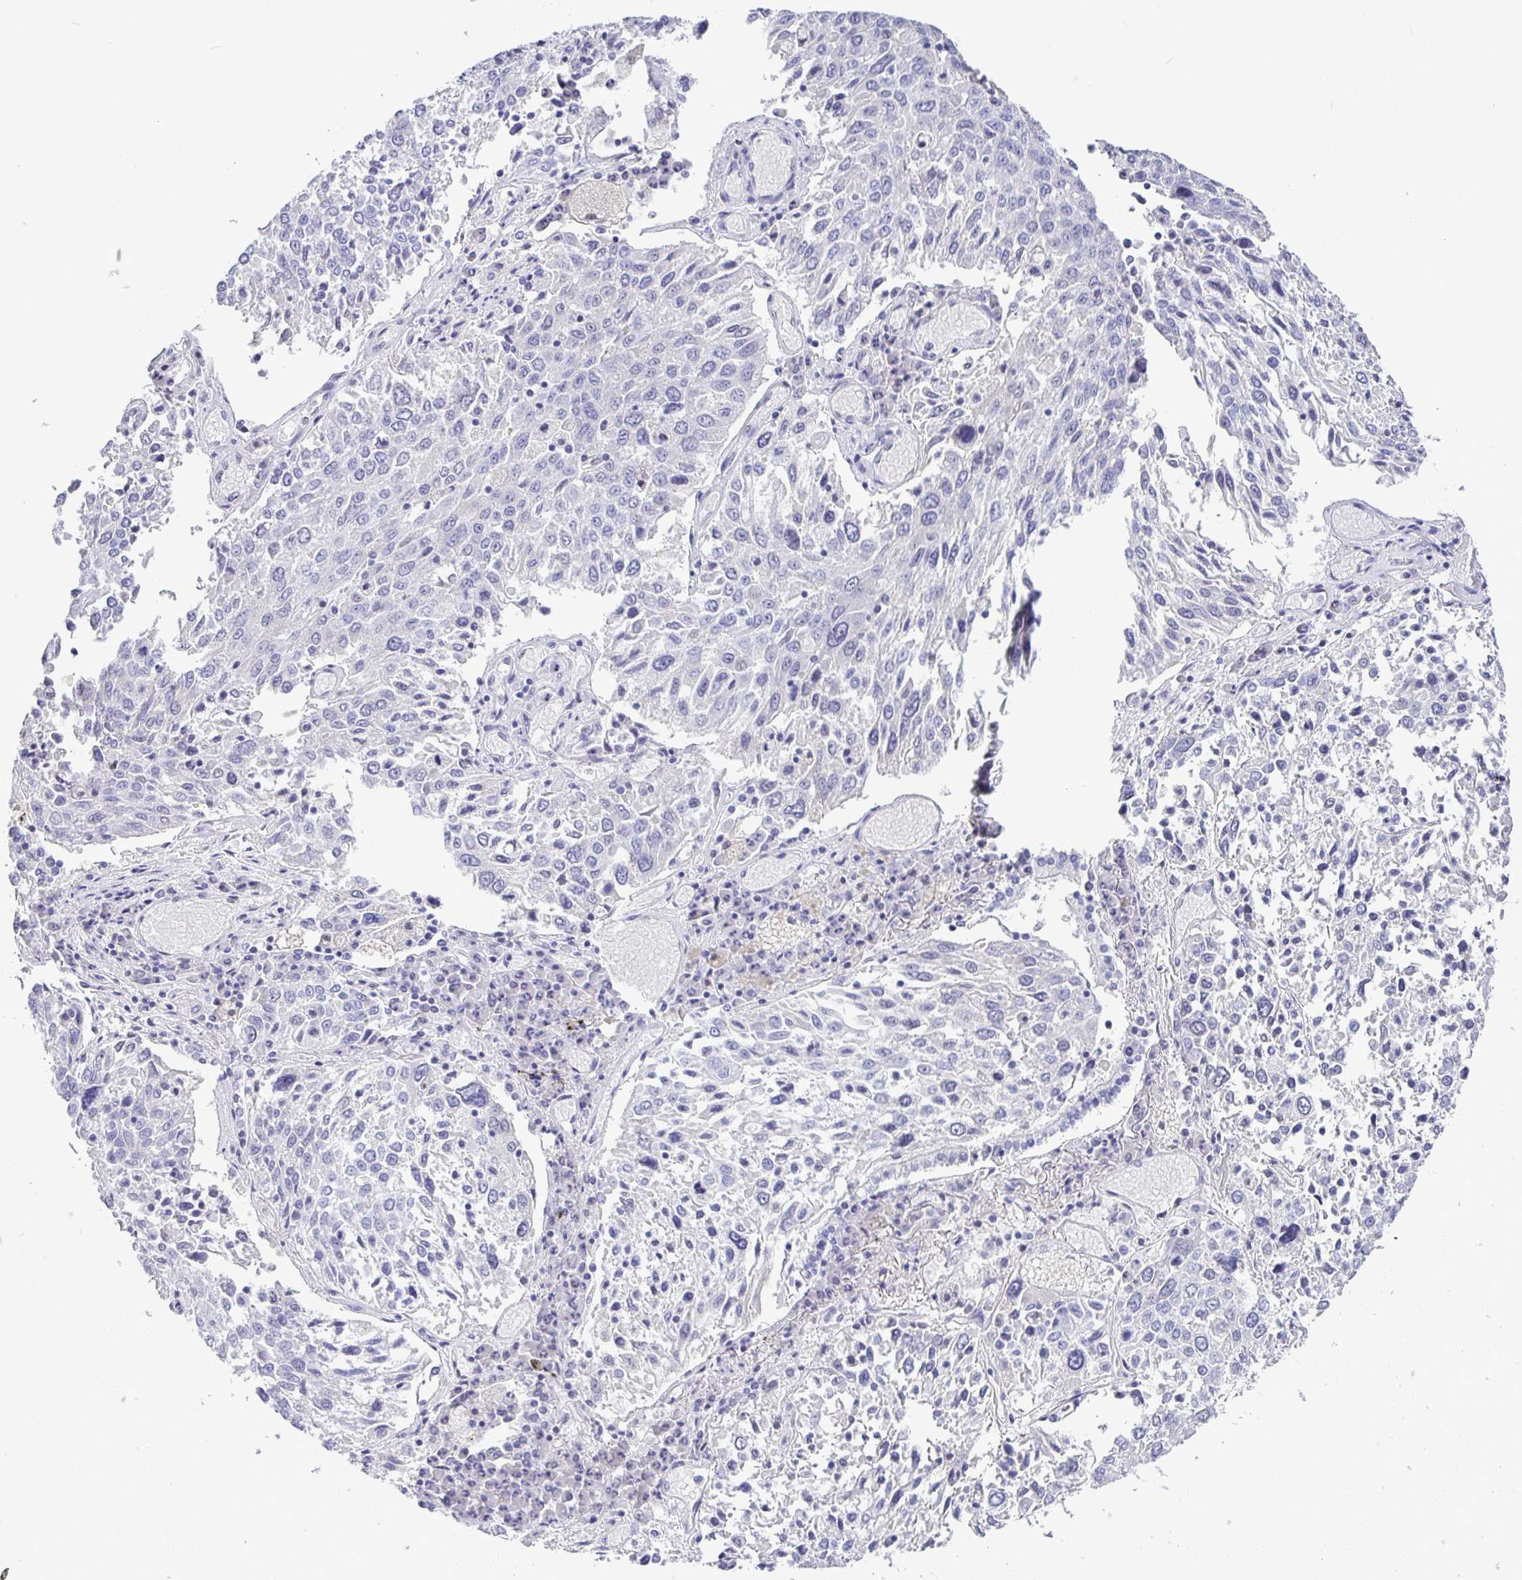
{"staining": {"intensity": "negative", "quantity": "none", "location": "none"}, "tissue": "lung cancer", "cell_type": "Tumor cells", "image_type": "cancer", "snomed": [{"axis": "morphology", "description": "Squamous cell carcinoma, NOS"}, {"axis": "topography", "description": "Lung"}], "caption": "This is an IHC image of squamous cell carcinoma (lung). There is no staining in tumor cells.", "gene": "TMEM241", "patient": {"sex": "male", "age": 65}}